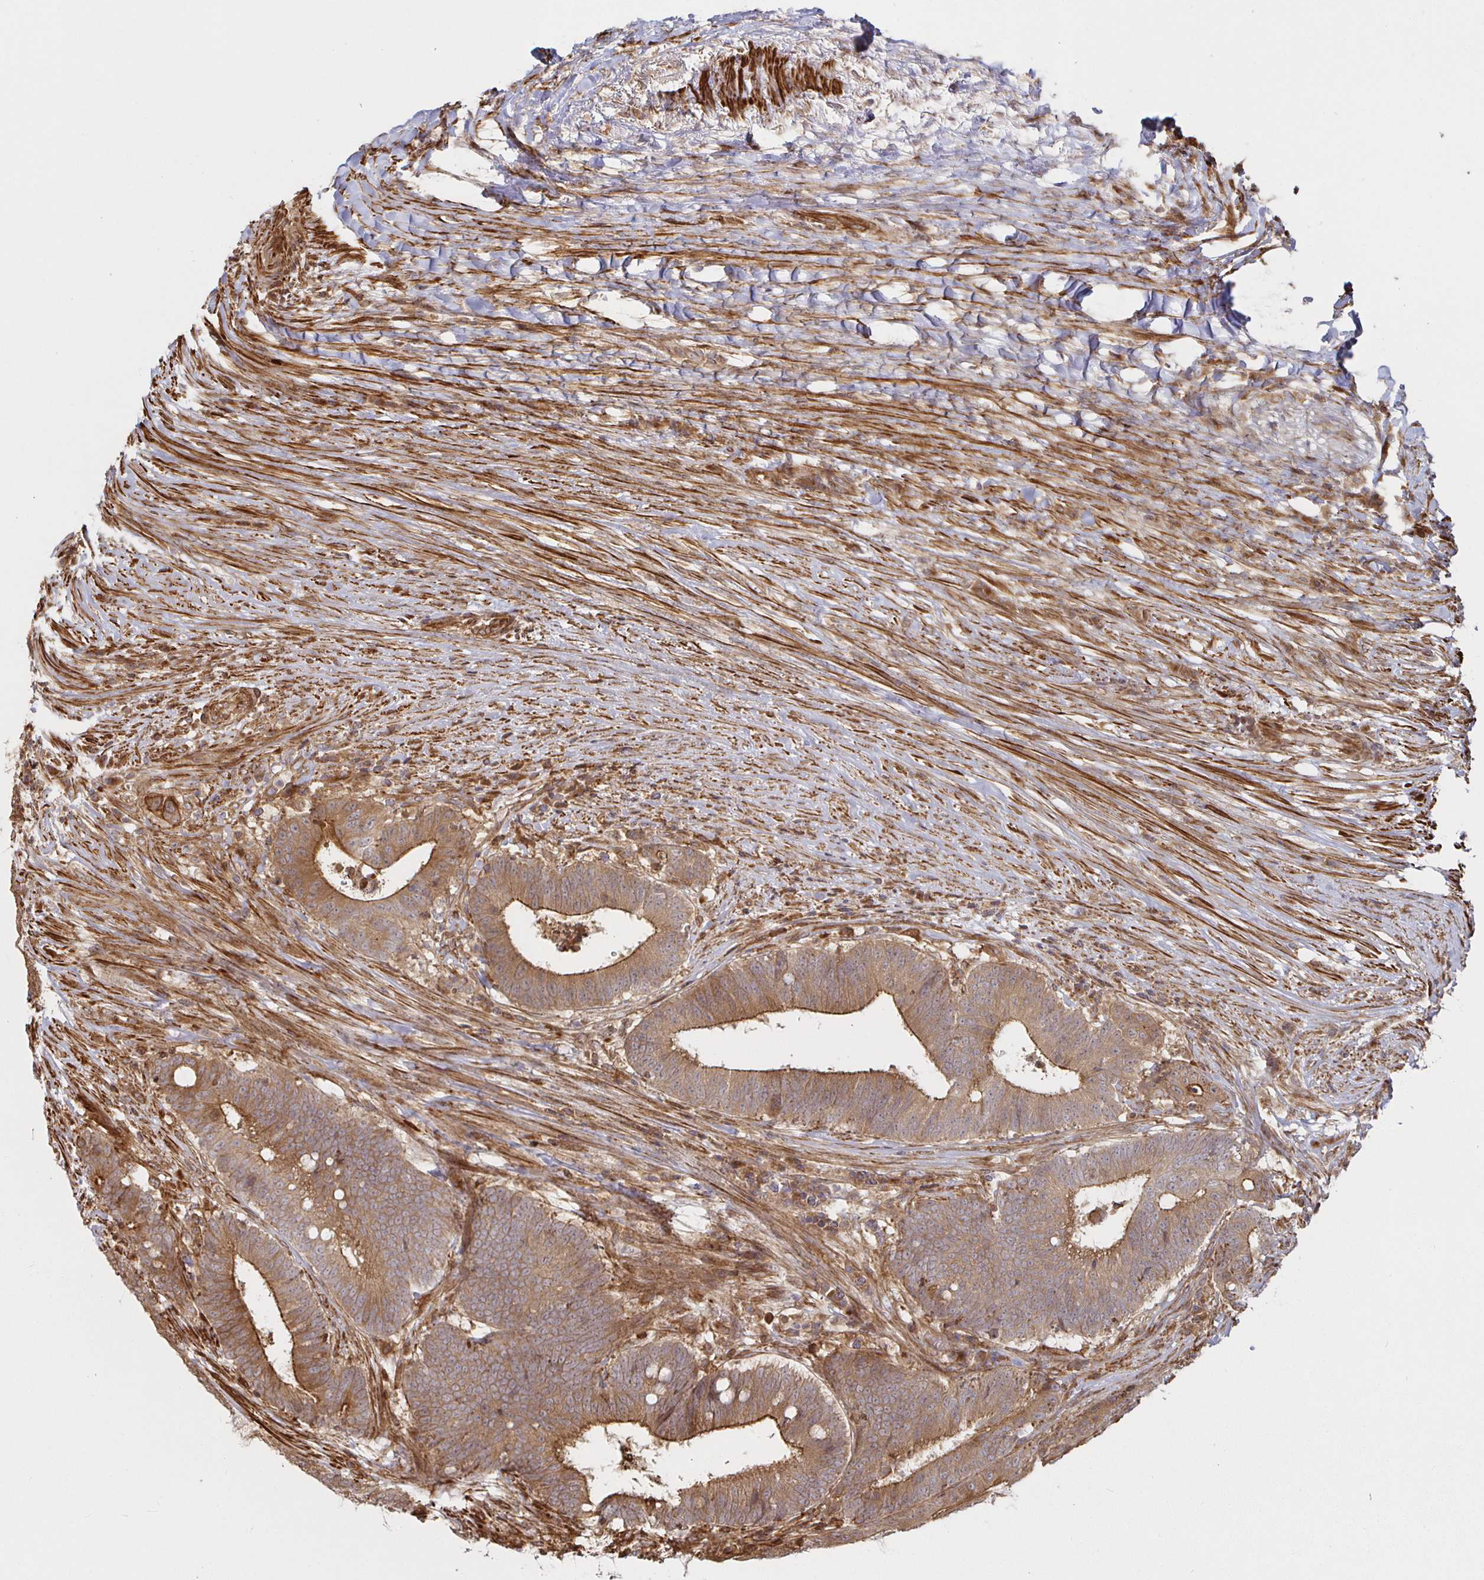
{"staining": {"intensity": "moderate", "quantity": ">75%", "location": "cytoplasmic/membranous"}, "tissue": "colorectal cancer", "cell_type": "Tumor cells", "image_type": "cancer", "snomed": [{"axis": "morphology", "description": "Adenocarcinoma, NOS"}, {"axis": "topography", "description": "Colon"}], "caption": "Adenocarcinoma (colorectal) tissue reveals moderate cytoplasmic/membranous expression in about >75% of tumor cells Nuclei are stained in blue.", "gene": "STRAP", "patient": {"sex": "female", "age": 43}}